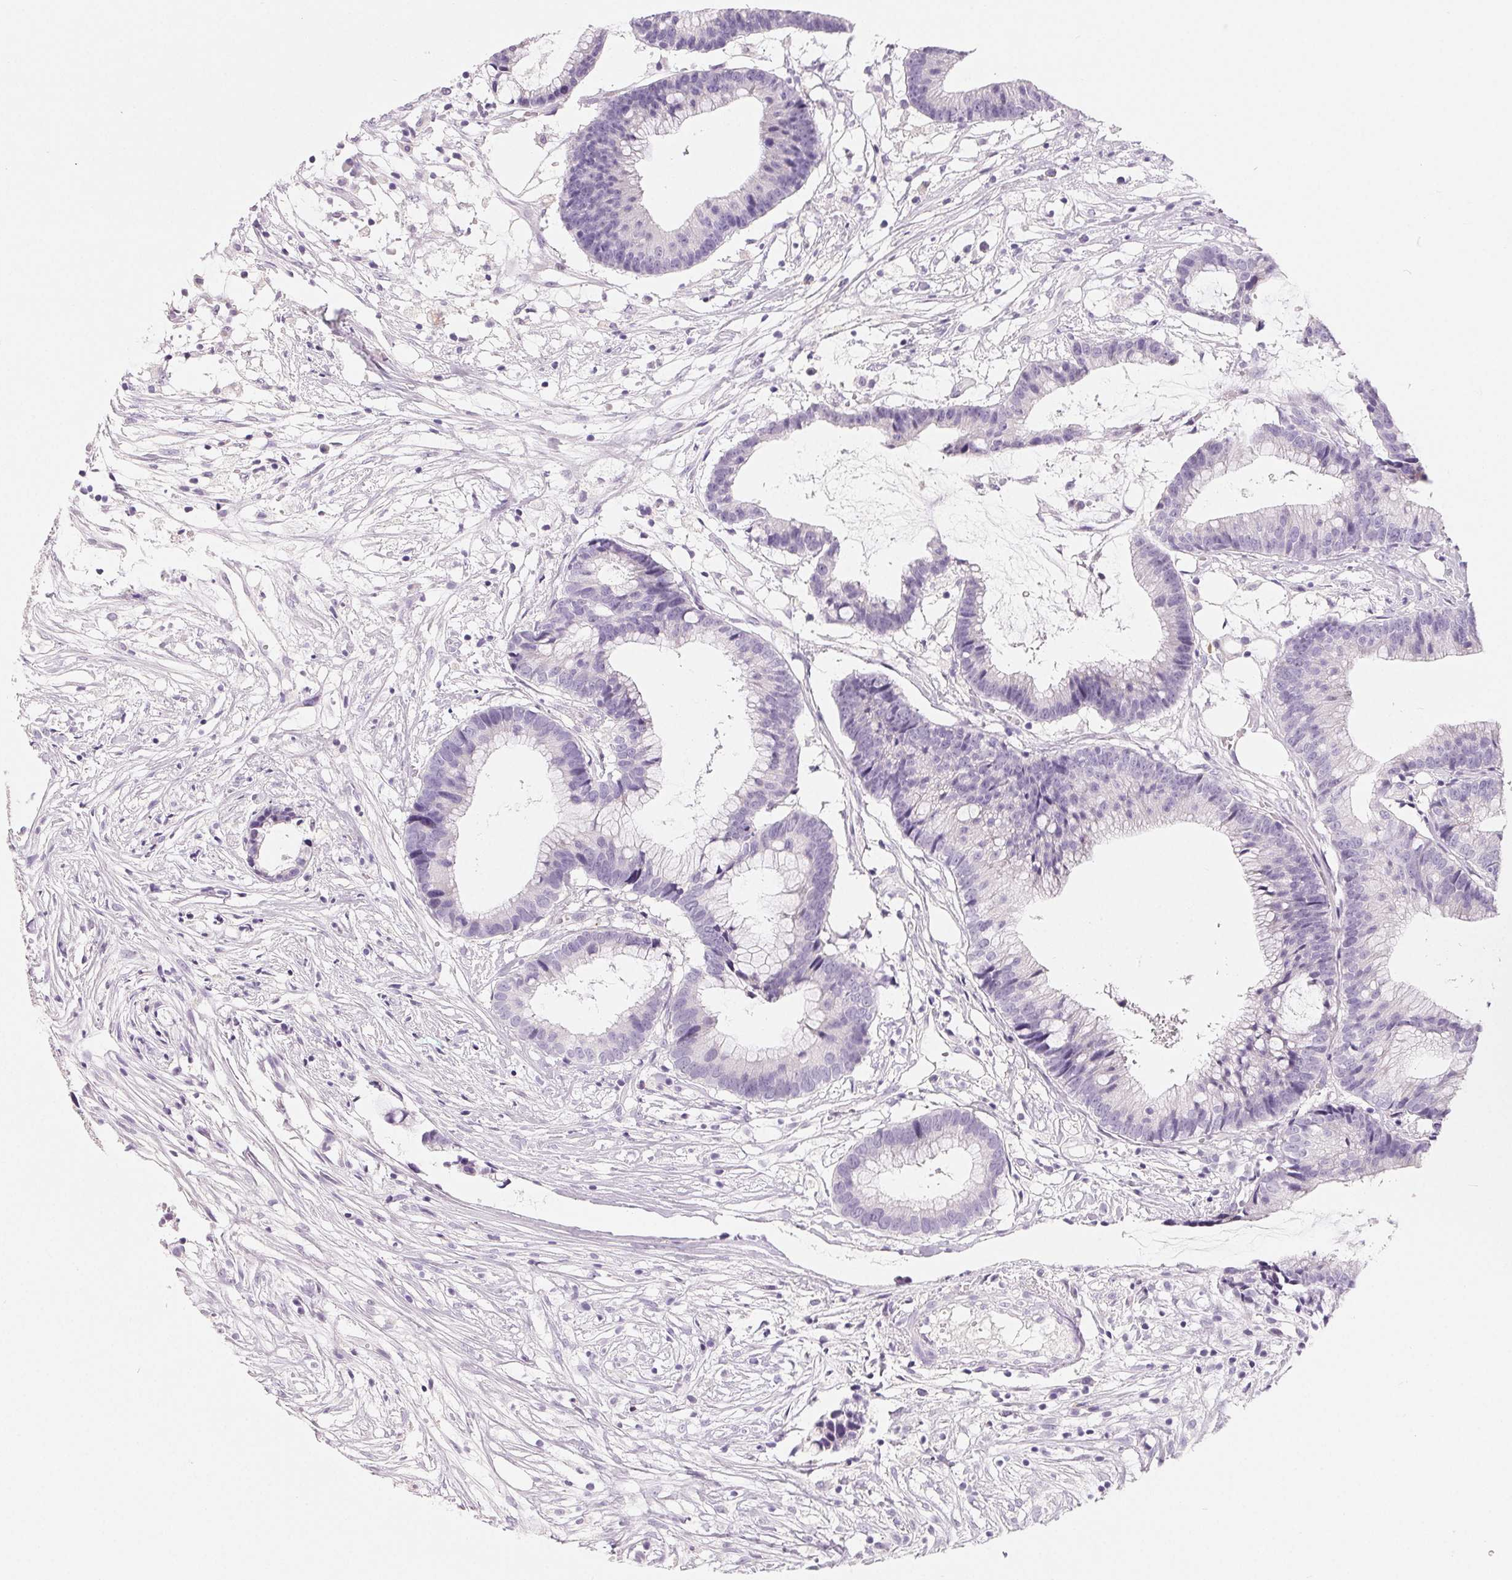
{"staining": {"intensity": "negative", "quantity": "none", "location": "none"}, "tissue": "colorectal cancer", "cell_type": "Tumor cells", "image_type": "cancer", "snomed": [{"axis": "morphology", "description": "Adenocarcinoma, NOS"}, {"axis": "topography", "description": "Colon"}], "caption": "Histopathology image shows no protein staining in tumor cells of colorectal cancer (adenocarcinoma) tissue.", "gene": "SPACA5B", "patient": {"sex": "female", "age": 78}}